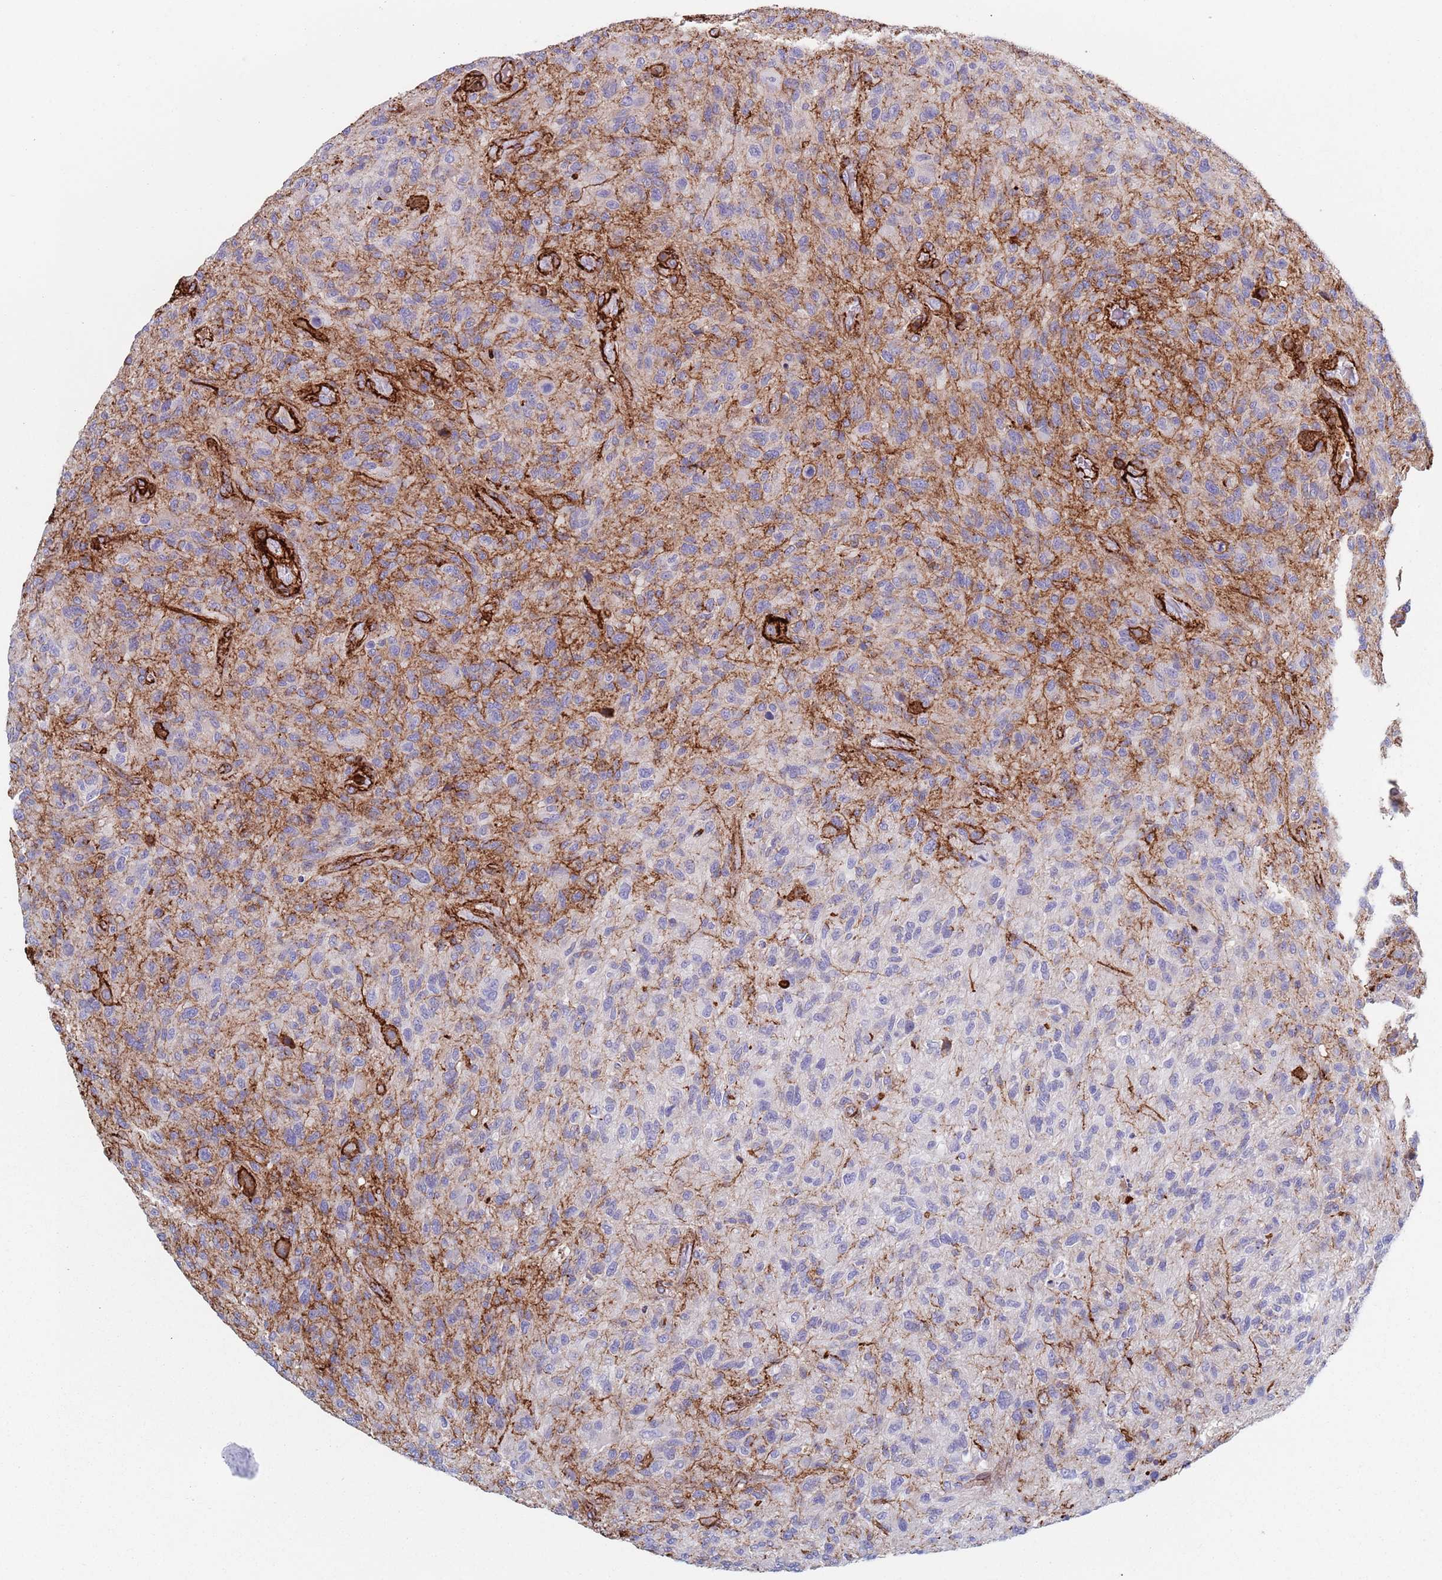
{"staining": {"intensity": "negative", "quantity": "none", "location": "none"}, "tissue": "glioma", "cell_type": "Tumor cells", "image_type": "cancer", "snomed": [{"axis": "morphology", "description": "Glioma, malignant, High grade"}, {"axis": "topography", "description": "Brain"}], "caption": "High-grade glioma (malignant) was stained to show a protein in brown. There is no significant expression in tumor cells.", "gene": "RNF144A", "patient": {"sex": "male", "age": 47}}